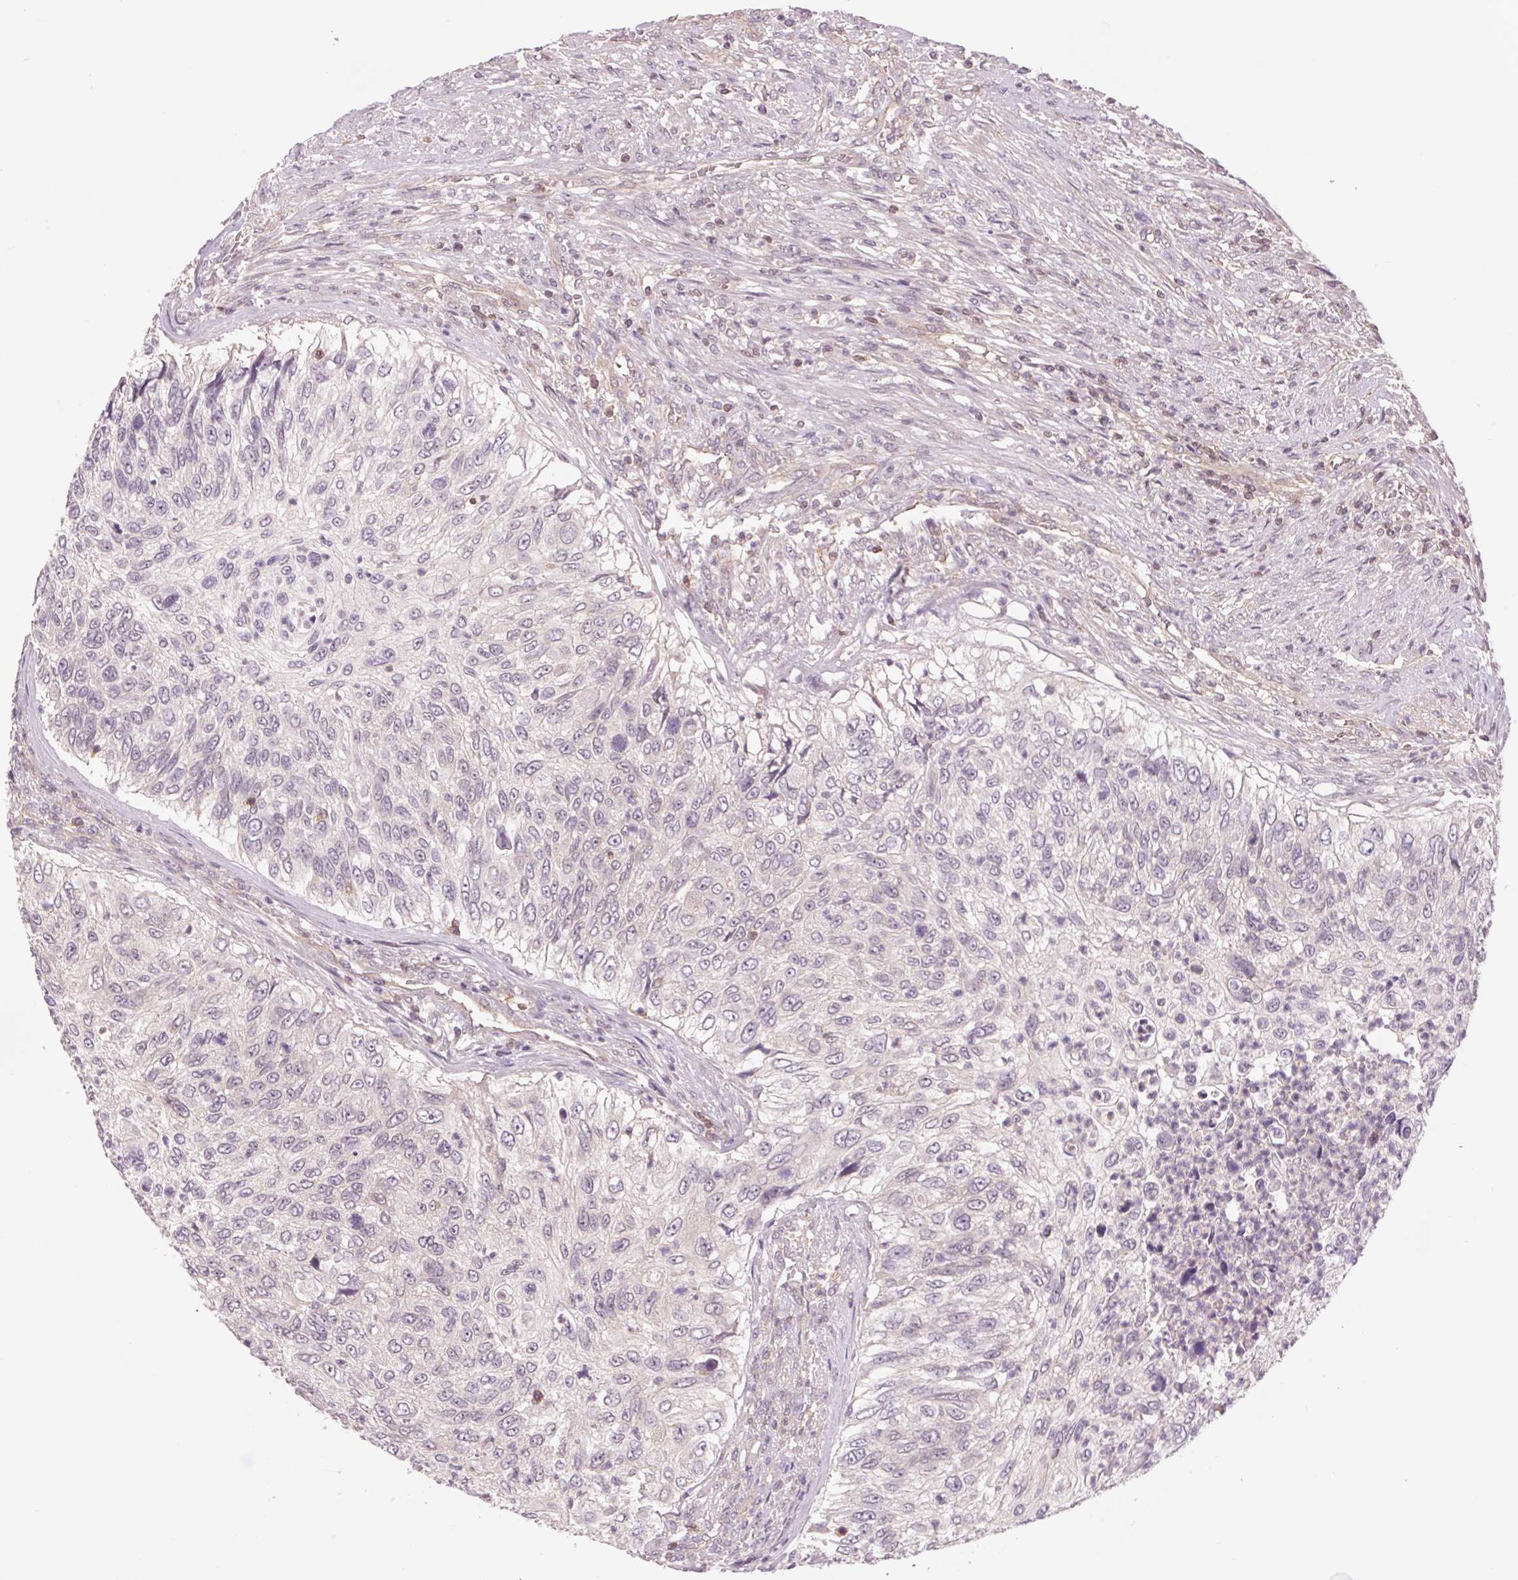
{"staining": {"intensity": "negative", "quantity": "none", "location": "none"}, "tissue": "urothelial cancer", "cell_type": "Tumor cells", "image_type": "cancer", "snomed": [{"axis": "morphology", "description": "Urothelial carcinoma, High grade"}, {"axis": "topography", "description": "Urinary bladder"}], "caption": "Immunohistochemical staining of human urothelial cancer displays no significant expression in tumor cells.", "gene": "SH3RF2", "patient": {"sex": "female", "age": 60}}